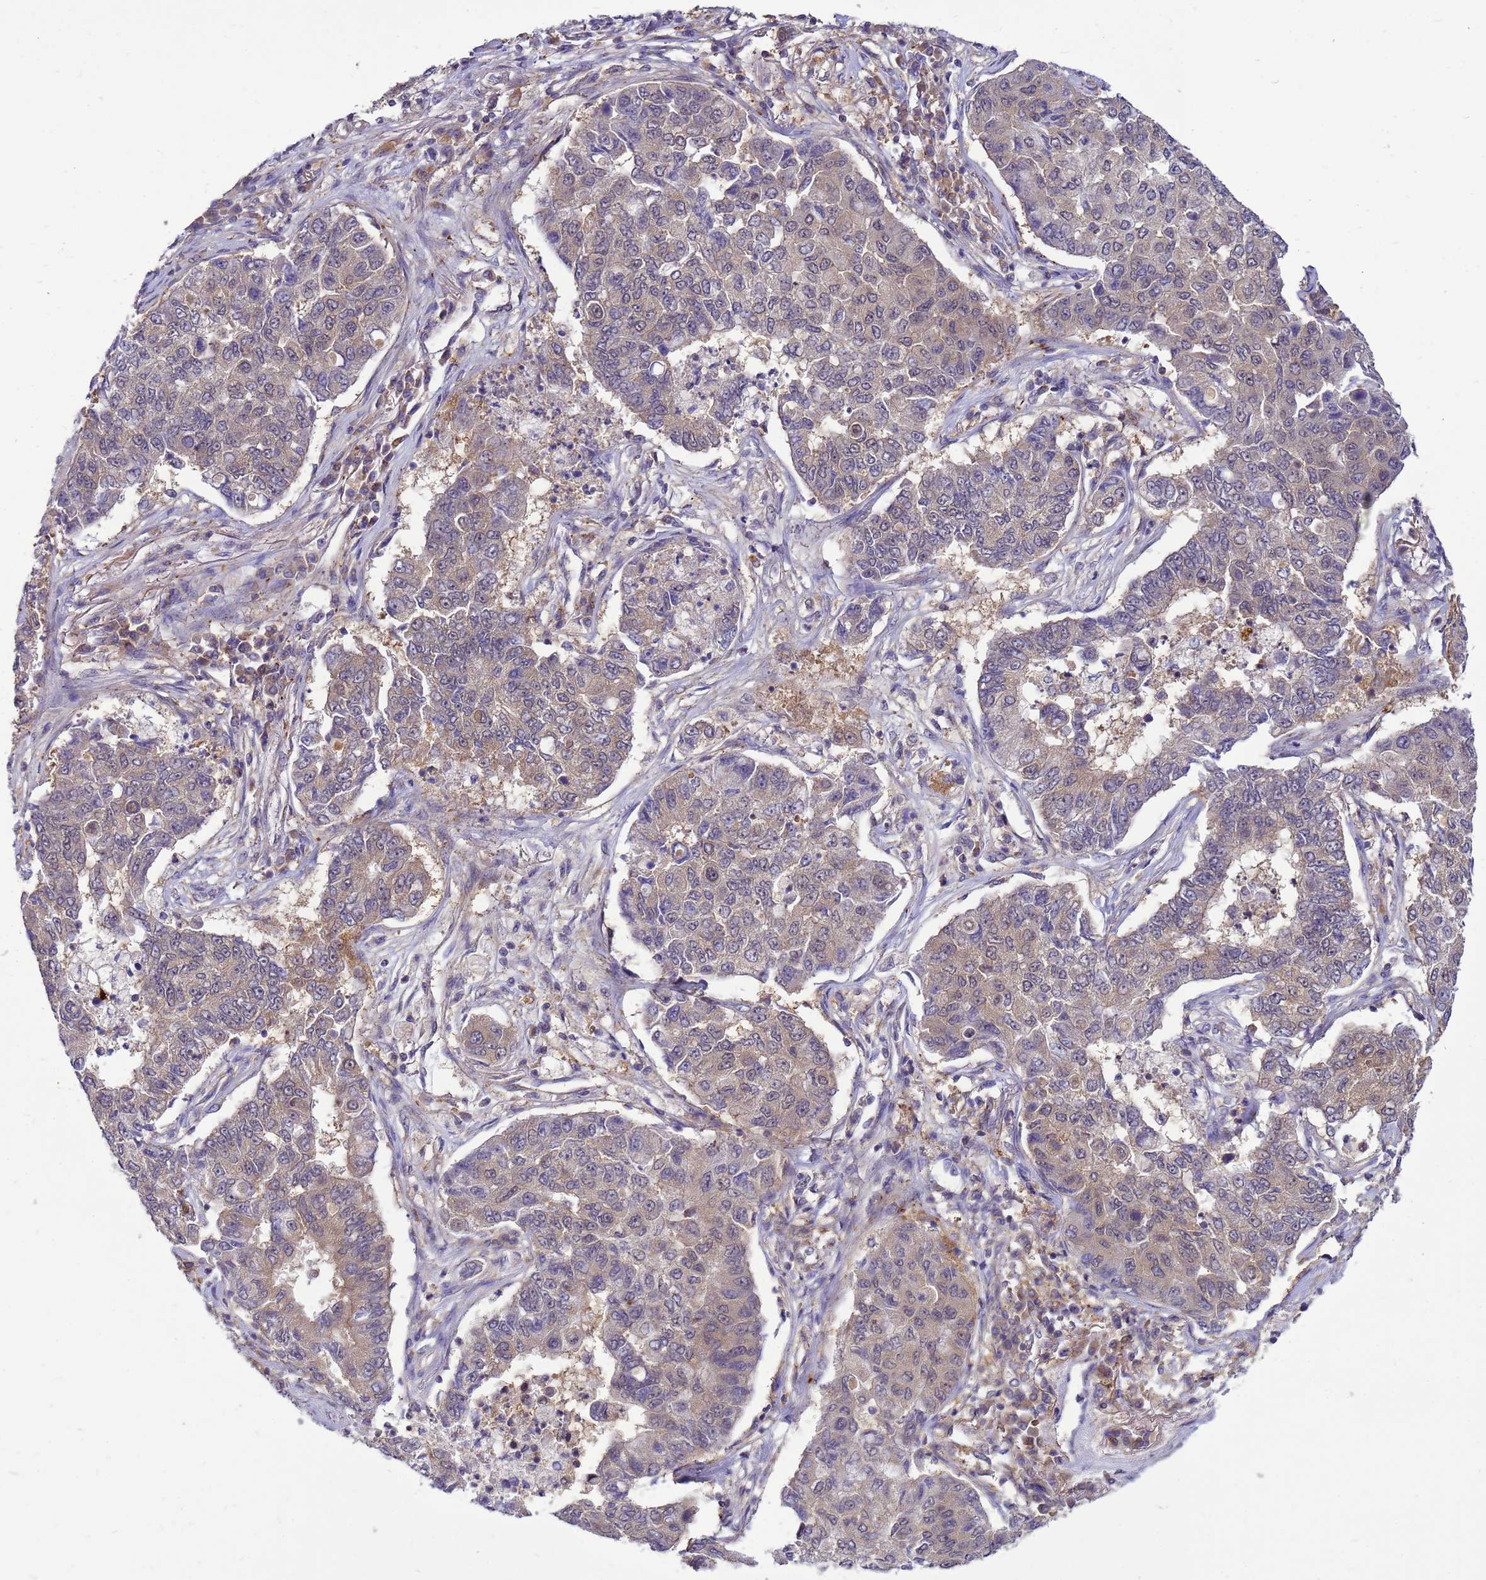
{"staining": {"intensity": "weak", "quantity": ">75%", "location": "cytoplasmic/membranous"}, "tissue": "lung cancer", "cell_type": "Tumor cells", "image_type": "cancer", "snomed": [{"axis": "morphology", "description": "Squamous cell carcinoma, NOS"}, {"axis": "topography", "description": "Lung"}], "caption": "There is low levels of weak cytoplasmic/membranous expression in tumor cells of lung cancer (squamous cell carcinoma), as demonstrated by immunohistochemical staining (brown color).", "gene": "ENOPH1", "patient": {"sex": "male", "age": 74}}